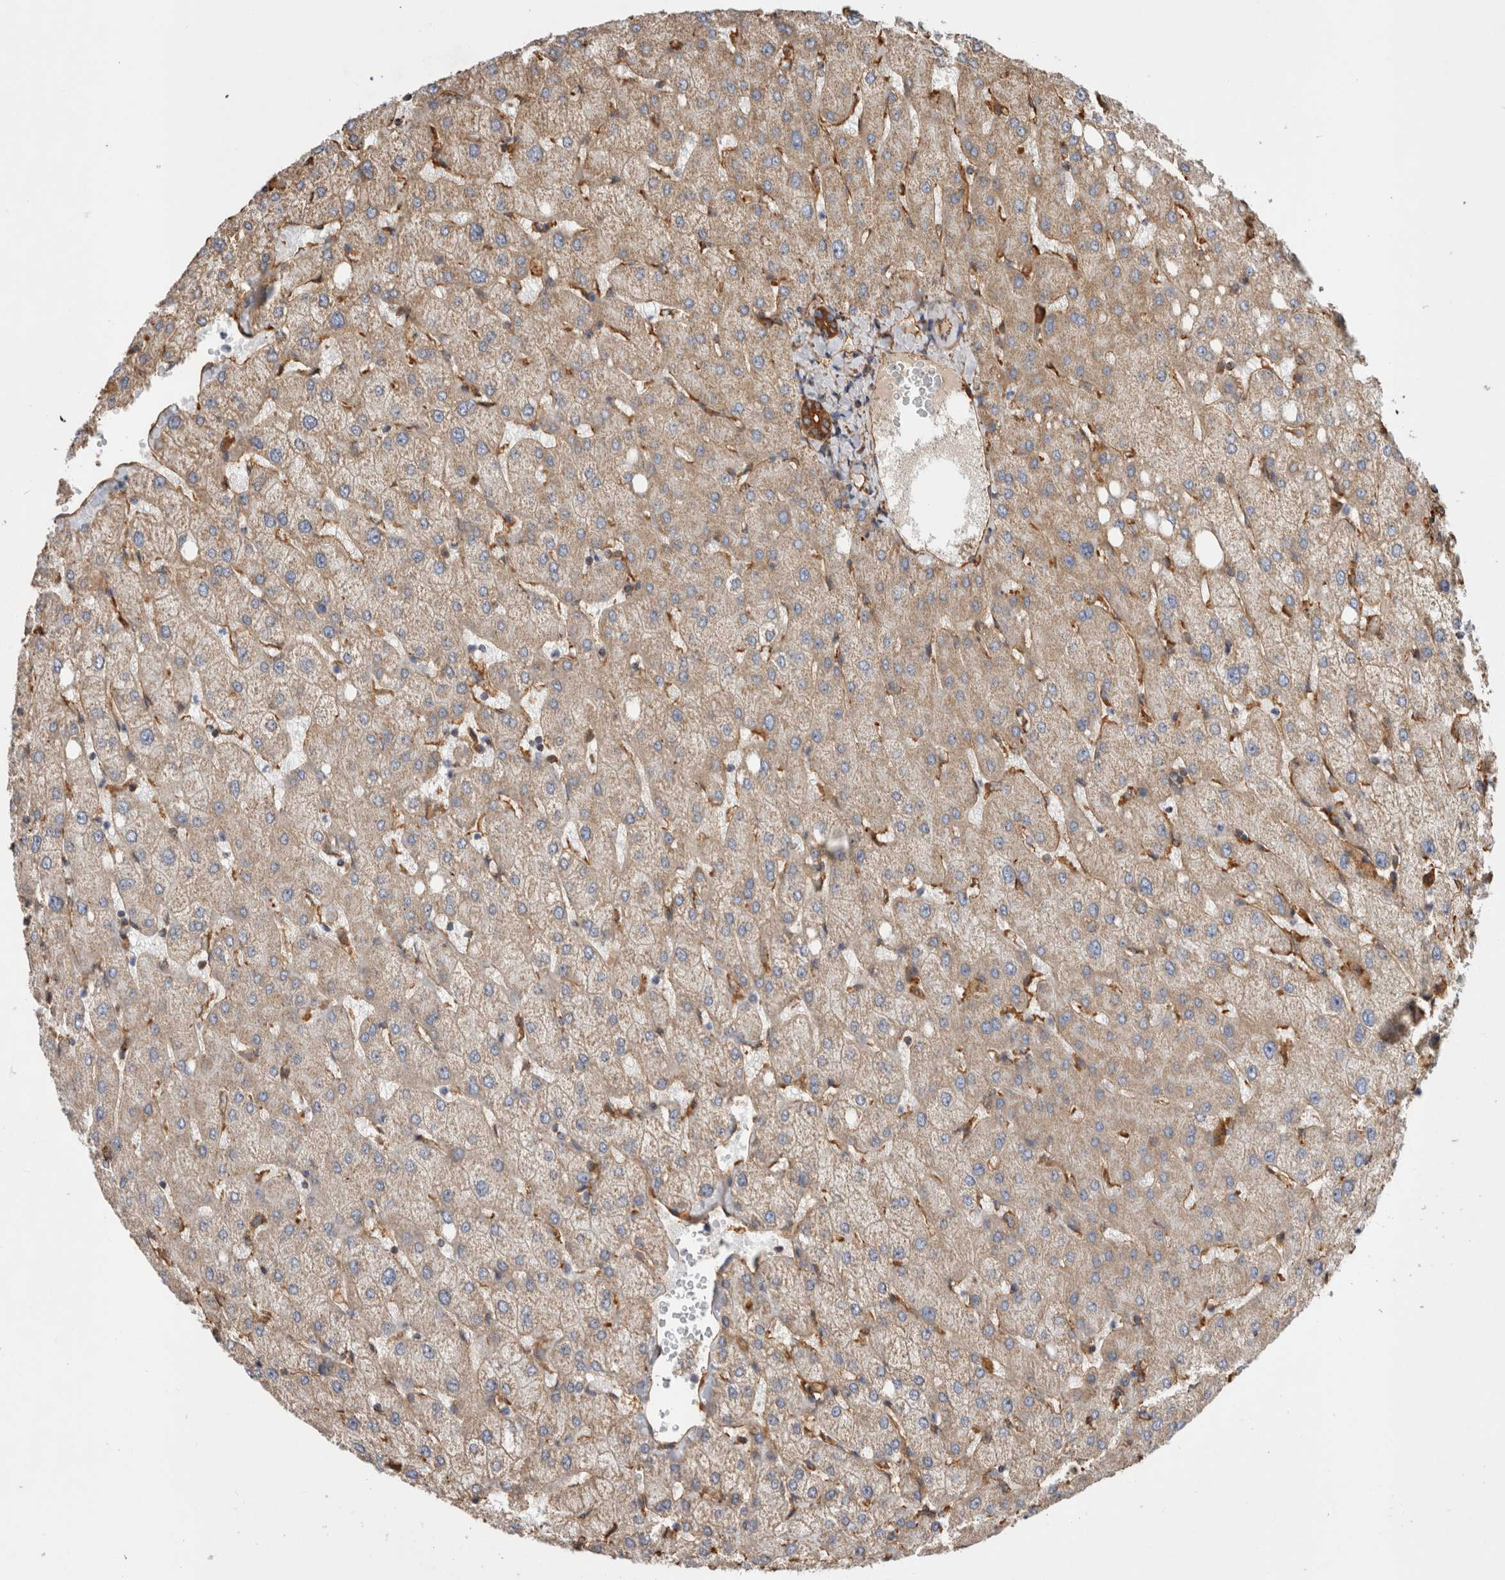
{"staining": {"intensity": "strong", "quantity": ">75%", "location": "cytoplasmic/membranous"}, "tissue": "liver", "cell_type": "Cholangiocytes", "image_type": "normal", "snomed": [{"axis": "morphology", "description": "Normal tissue, NOS"}, {"axis": "topography", "description": "Liver"}], "caption": "This is a histology image of immunohistochemistry staining of unremarkable liver, which shows strong positivity in the cytoplasmic/membranous of cholangiocytes.", "gene": "ZNF397", "patient": {"sex": "female", "age": 54}}